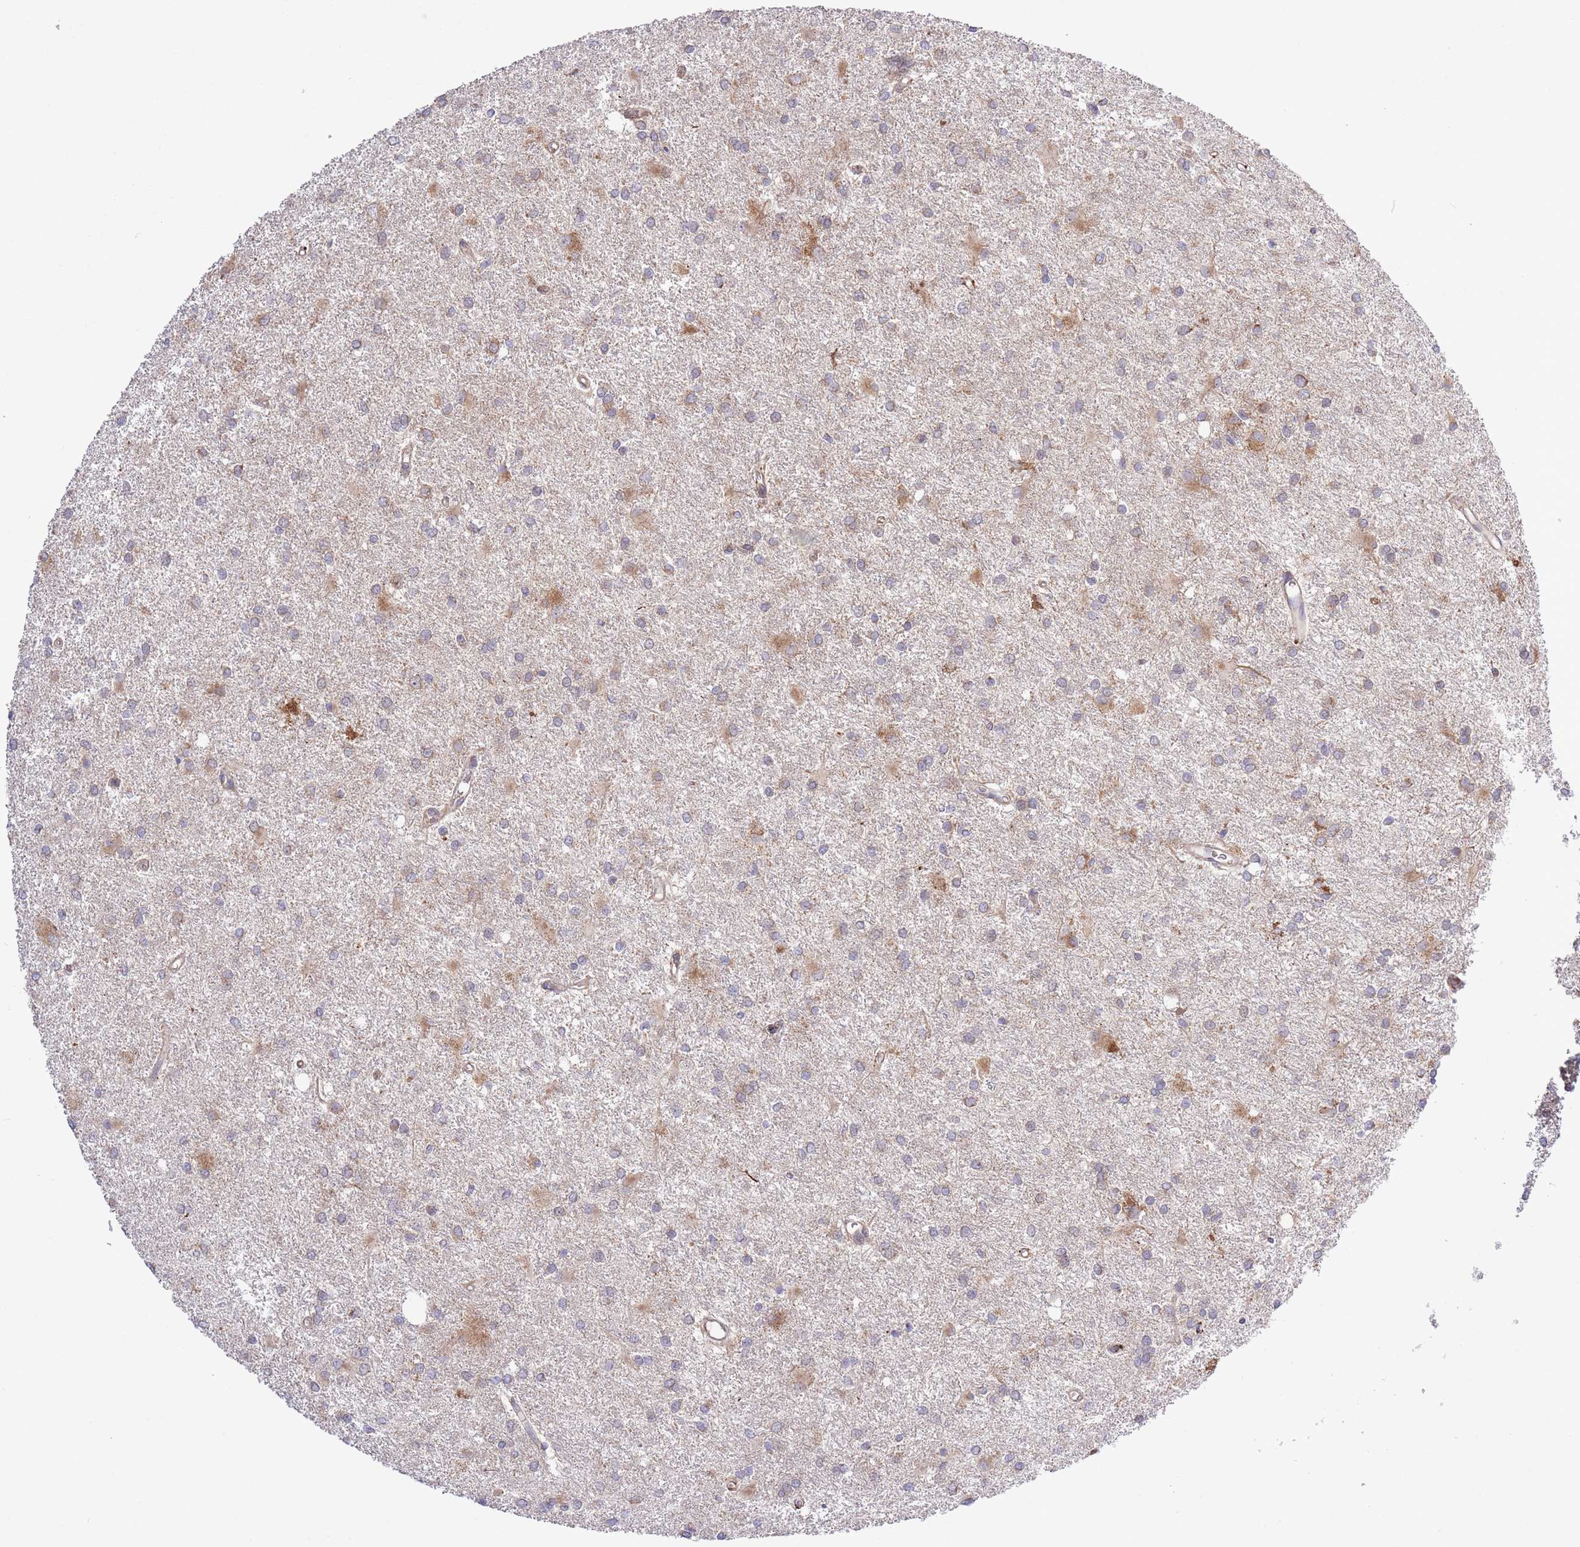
{"staining": {"intensity": "moderate", "quantity": "<25%", "location": "cytoplasmic/membranous"}, "tissue": "glioma", "cell_type": "Tumor cells", "image_type": "cancer", "snomed": [{"axis": "morphology", "description": "Glioma, malignant, High grade"}, {"axis": "topography", "description": "Brain"}], "caption": "Glioma tissue displays moderate cytoplasmic/membranous staining in about <25% of tumor cells (DAB (3,3'-diaminobenzidine) IHC, brown staining for protein, blue staining for nuclei).", "gene": "ATP13A2", "patient": {"sex": "female", "age": 50}}